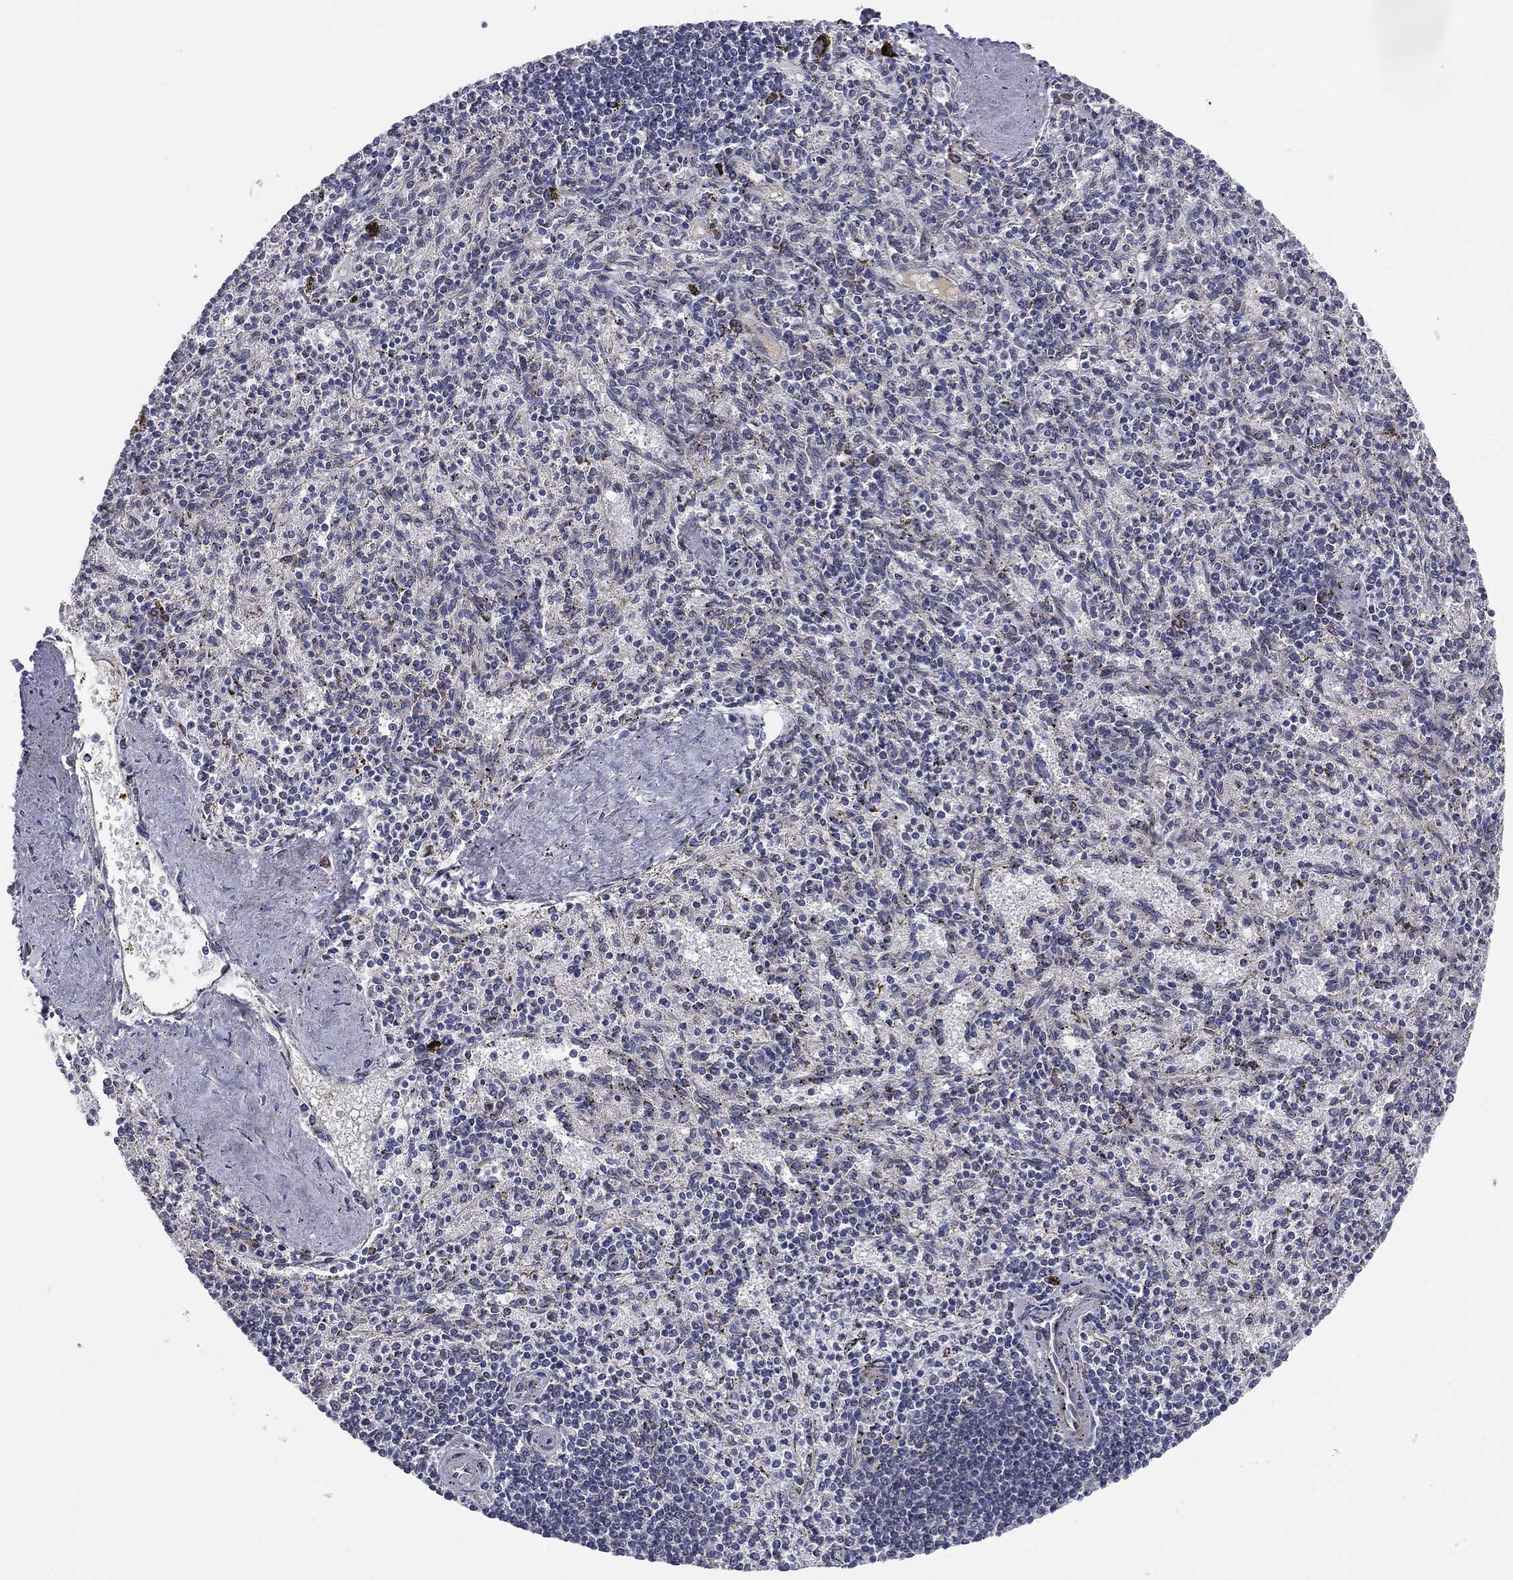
{"staining": {"intensity": "negative", "quantity": "none", "location": "none"}, "tissue": "spleen", "cell_type": "Cells in red pulp", "image_type": "normal", "snomed": [{"axis": "morphology", "description": "Normal tissue, NOS"}, {"axis": "topography", "description": "Spleen"}], "caption": "IHC micrograph of unremarkable spleen: spleen stained with DAB shows no significant protein positivity in cells in red pulp. The staining is performed using DAB brown chromogen with nuclei counter-stained in using hematoxylin.", "gene": "UTP14A", "patient": {"sex": "female", "age": 37}}